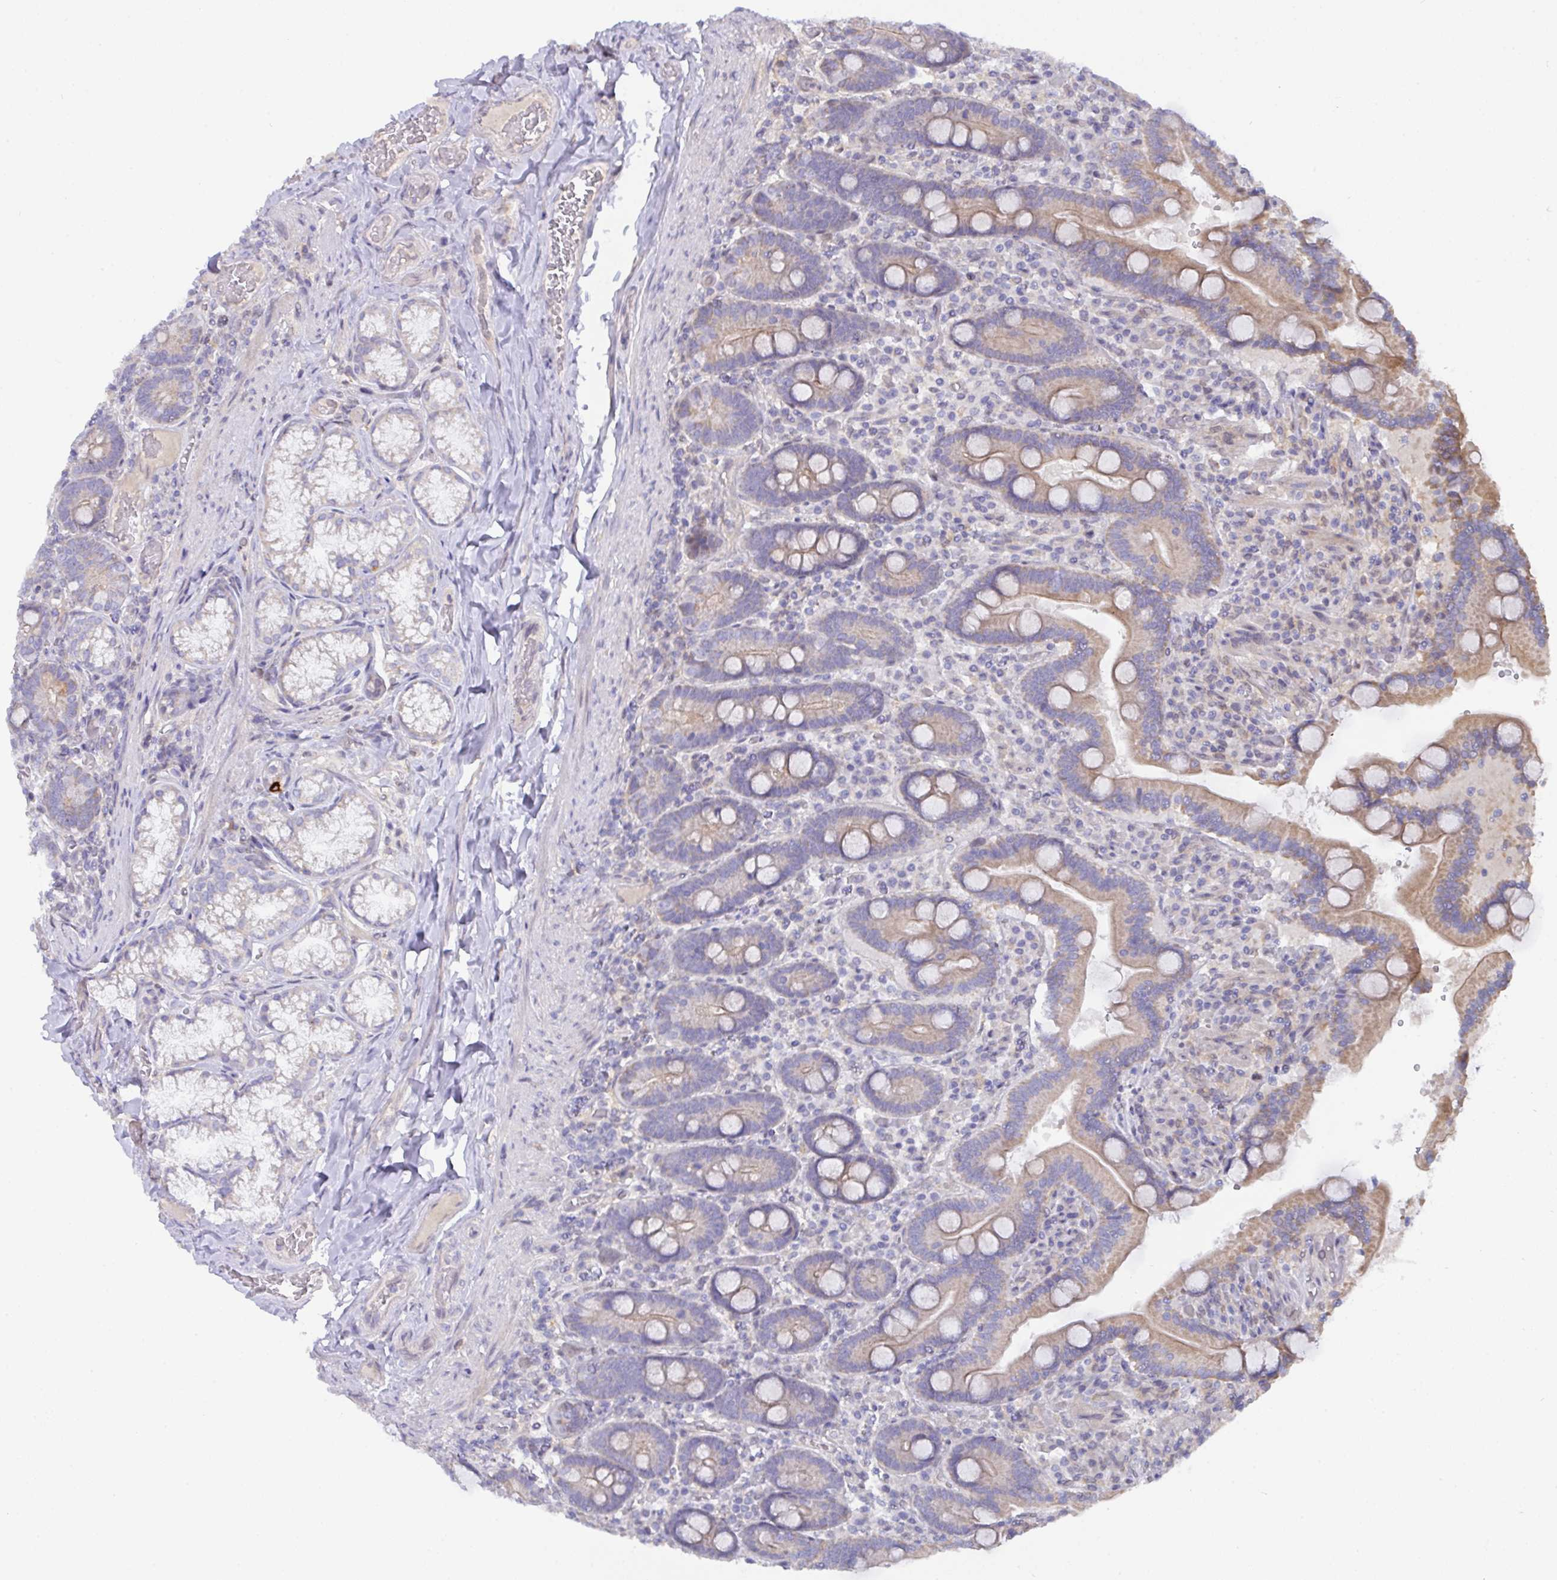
{"staining": {"intensity": "moderate", "quantity": ">75%", "location": "cytoplasmic/membranous"}, "tissue": "duodenum", "cell_type": "Glandular cells", "image_type": "normal", "snomed": [{"axis": "morphology", "description": "Normal tissue, NOS"}, {"axis": "topography", "description": "Duodenum"}], "caption": "Protein expression analysis of normal human duodenum reveals moderate cytoplasmic/membranous expression in about >75% of glandular cells.", "gene": "L3HYPDH", "patient": {"sex": "female", "age": 62}}